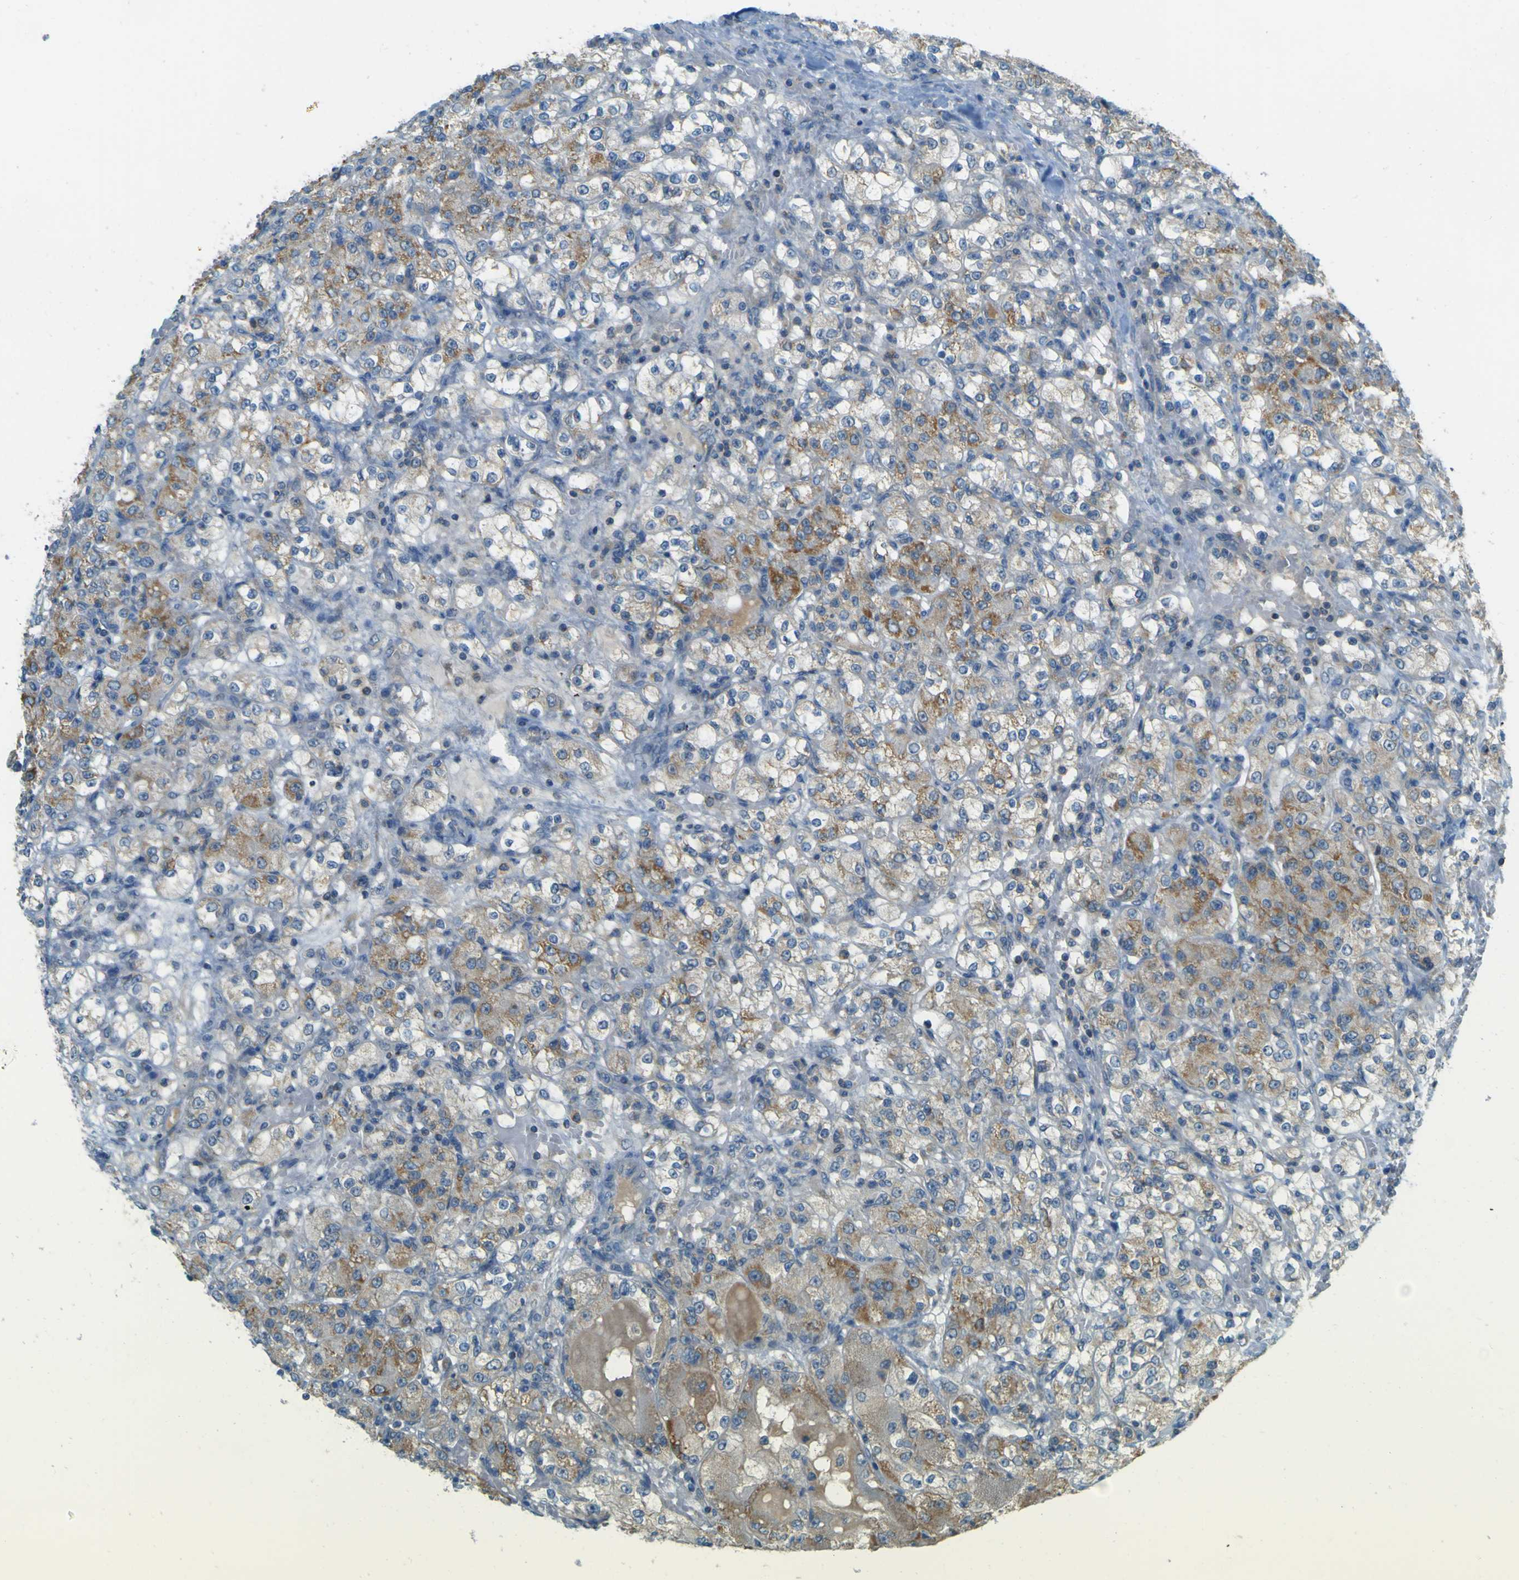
{"staining": {"intensity": "moderate", "quantity": "25%-75%", "location": "cytoplasmic/membranous"}, "tissue": "renal cancer", "cell_type": "Tumor cells", "image_type": "cancer", "snomed": [{"axis": "morphology", "description": "Normal tissue, NOS"}, {"axis": "morphology", "description": "Adenocarcinoma, NOS"}, {"axis": "topography", "description": "Kidney"}], "caption": "An immunohistochemistry (IHC) histopathology image of tumor tissue is shown. Protein staining in brown labels moderate cytoplasmic/membranous positivity in renal cancer within tumor cells.", "gene": "FKTN", "patient": {"sex": "male", "age": 61}}